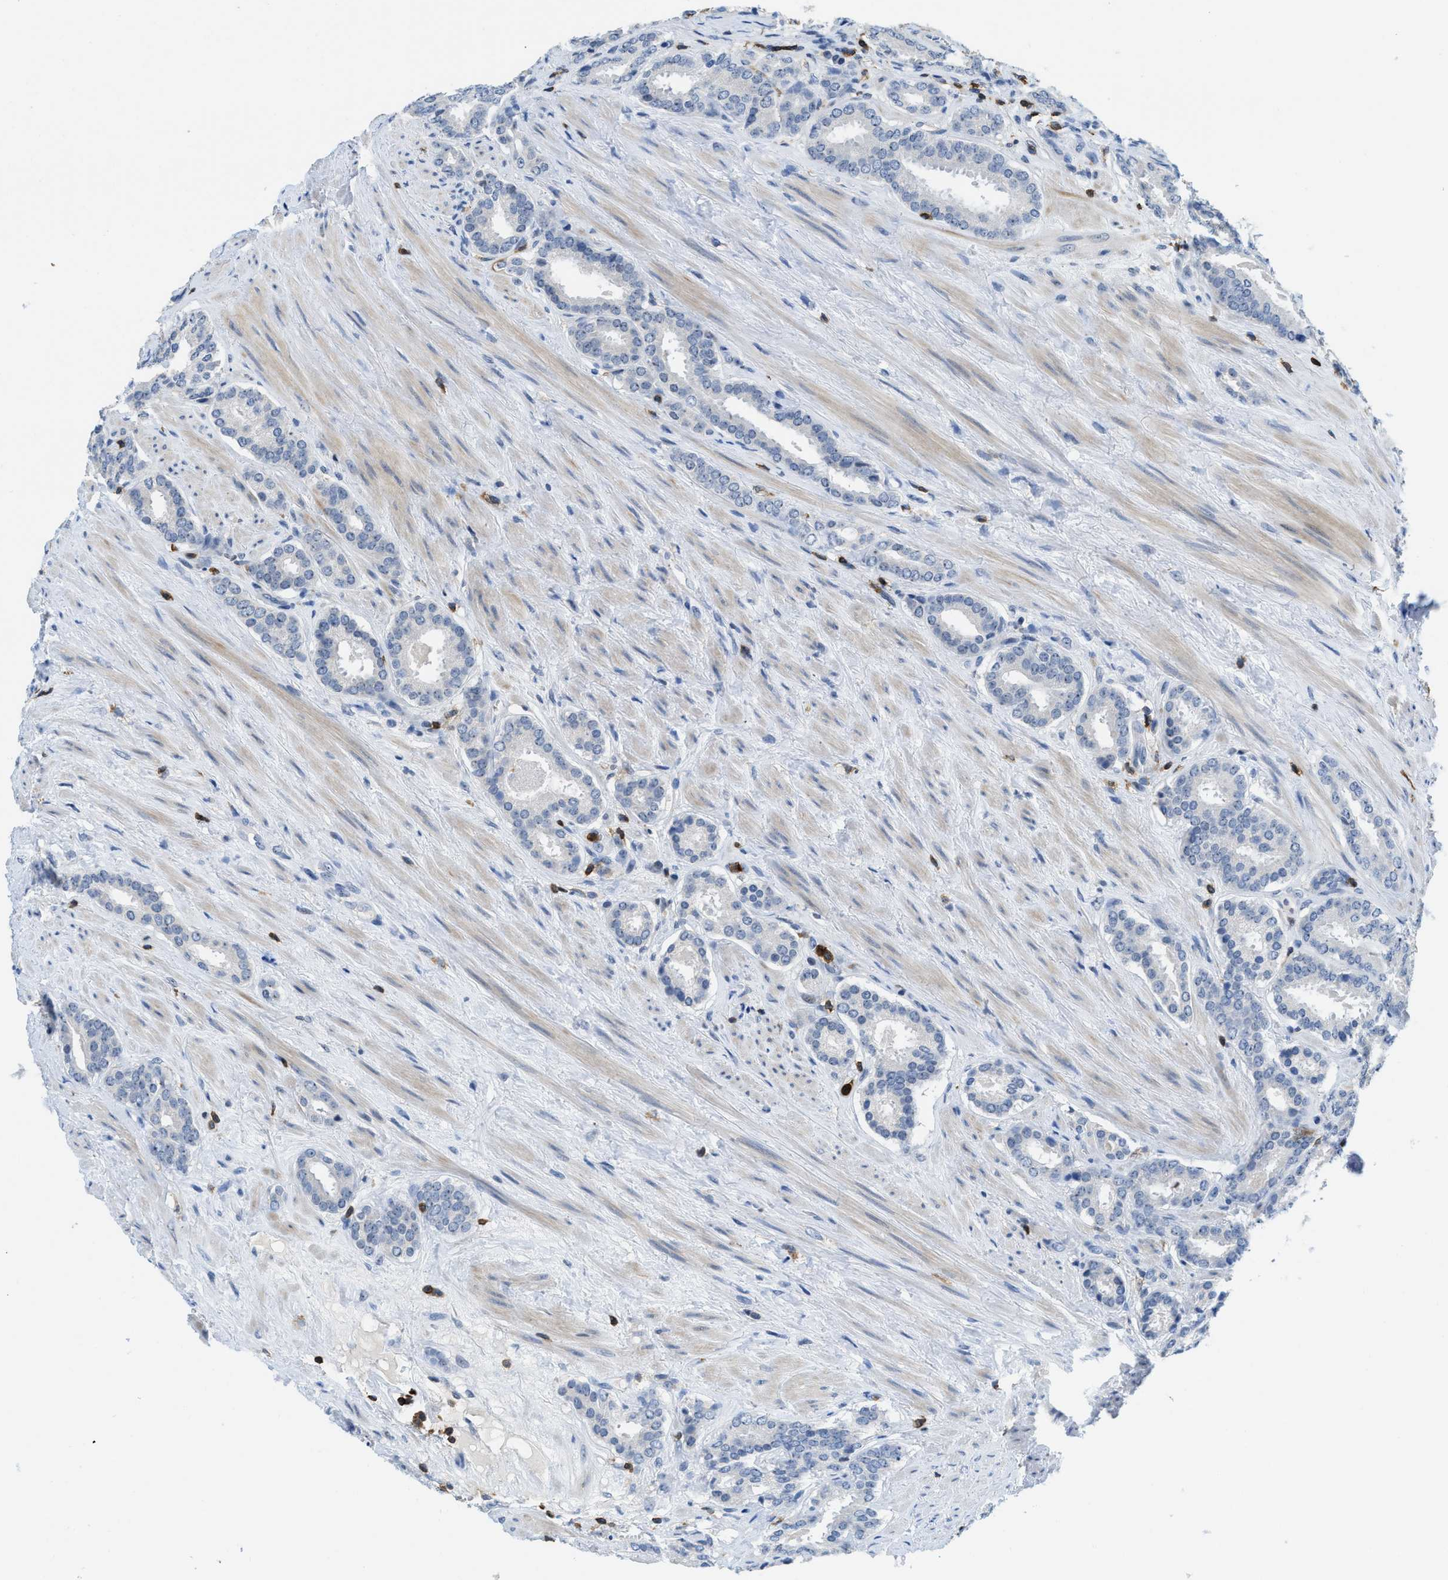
{"staining": {"intensity": "negative", "quantity": "none", "location": "none"}, "tissue": "prostate cancer", "cell_type": "Tumor cells", "image_type": "cancer", "snomed": [{"axis": "morphology", "description": "Adenocarcinoma, Low grade"}, {"axis": "topography", "description": "Prostate"}], "caption": "High power microscopy photomicrograph of an IHC image of prostate adenocarcinoma (low-grade), revealing no significant expression in tumor cells.", "gene": "FAM151A", "patient": {"sex": "male", "age": 69}}